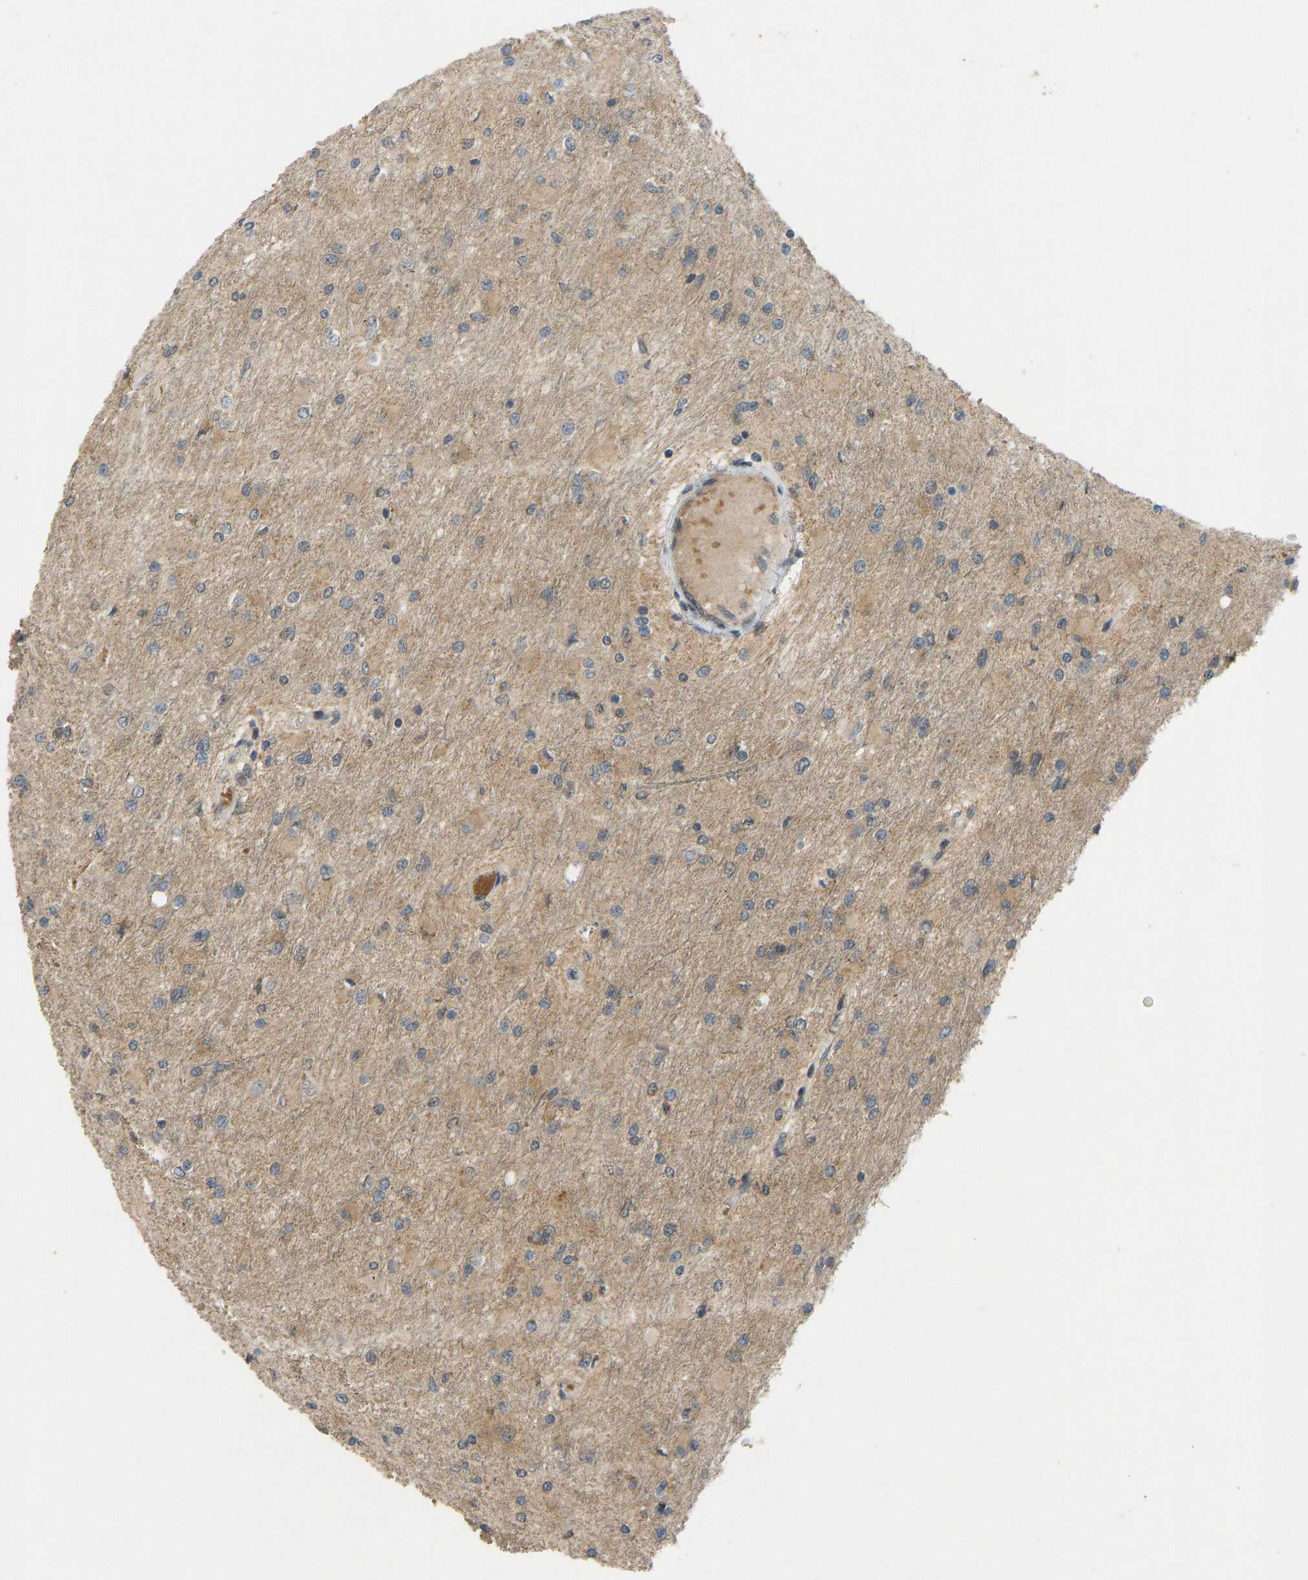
{"staining": {"intensity": "moderate", "quantity": ">75%", "location": "cytoplasmic/membranous"}, "tissue": "glioma", "cell_type": "Tumor cells", "image_type": "cancer", "snomed": [{"axis": "morphology", "description": "Glioma, malignant, High grade"}, {"axis": "topography", "description": "Cerebral cortex"}], "caption": "Tumor cells demonstrate medium levels of moderate cytoplasmic/membranous positivity in approximately >75% of cells in malignant high-grade glioma. The protein of interest is stained brown, and the nuclei are stained in blue (DAB IHC with brightfield microscopy, high magnification).", "gene": "ACADS", "patient": {"sex": "female", "age": 36}}